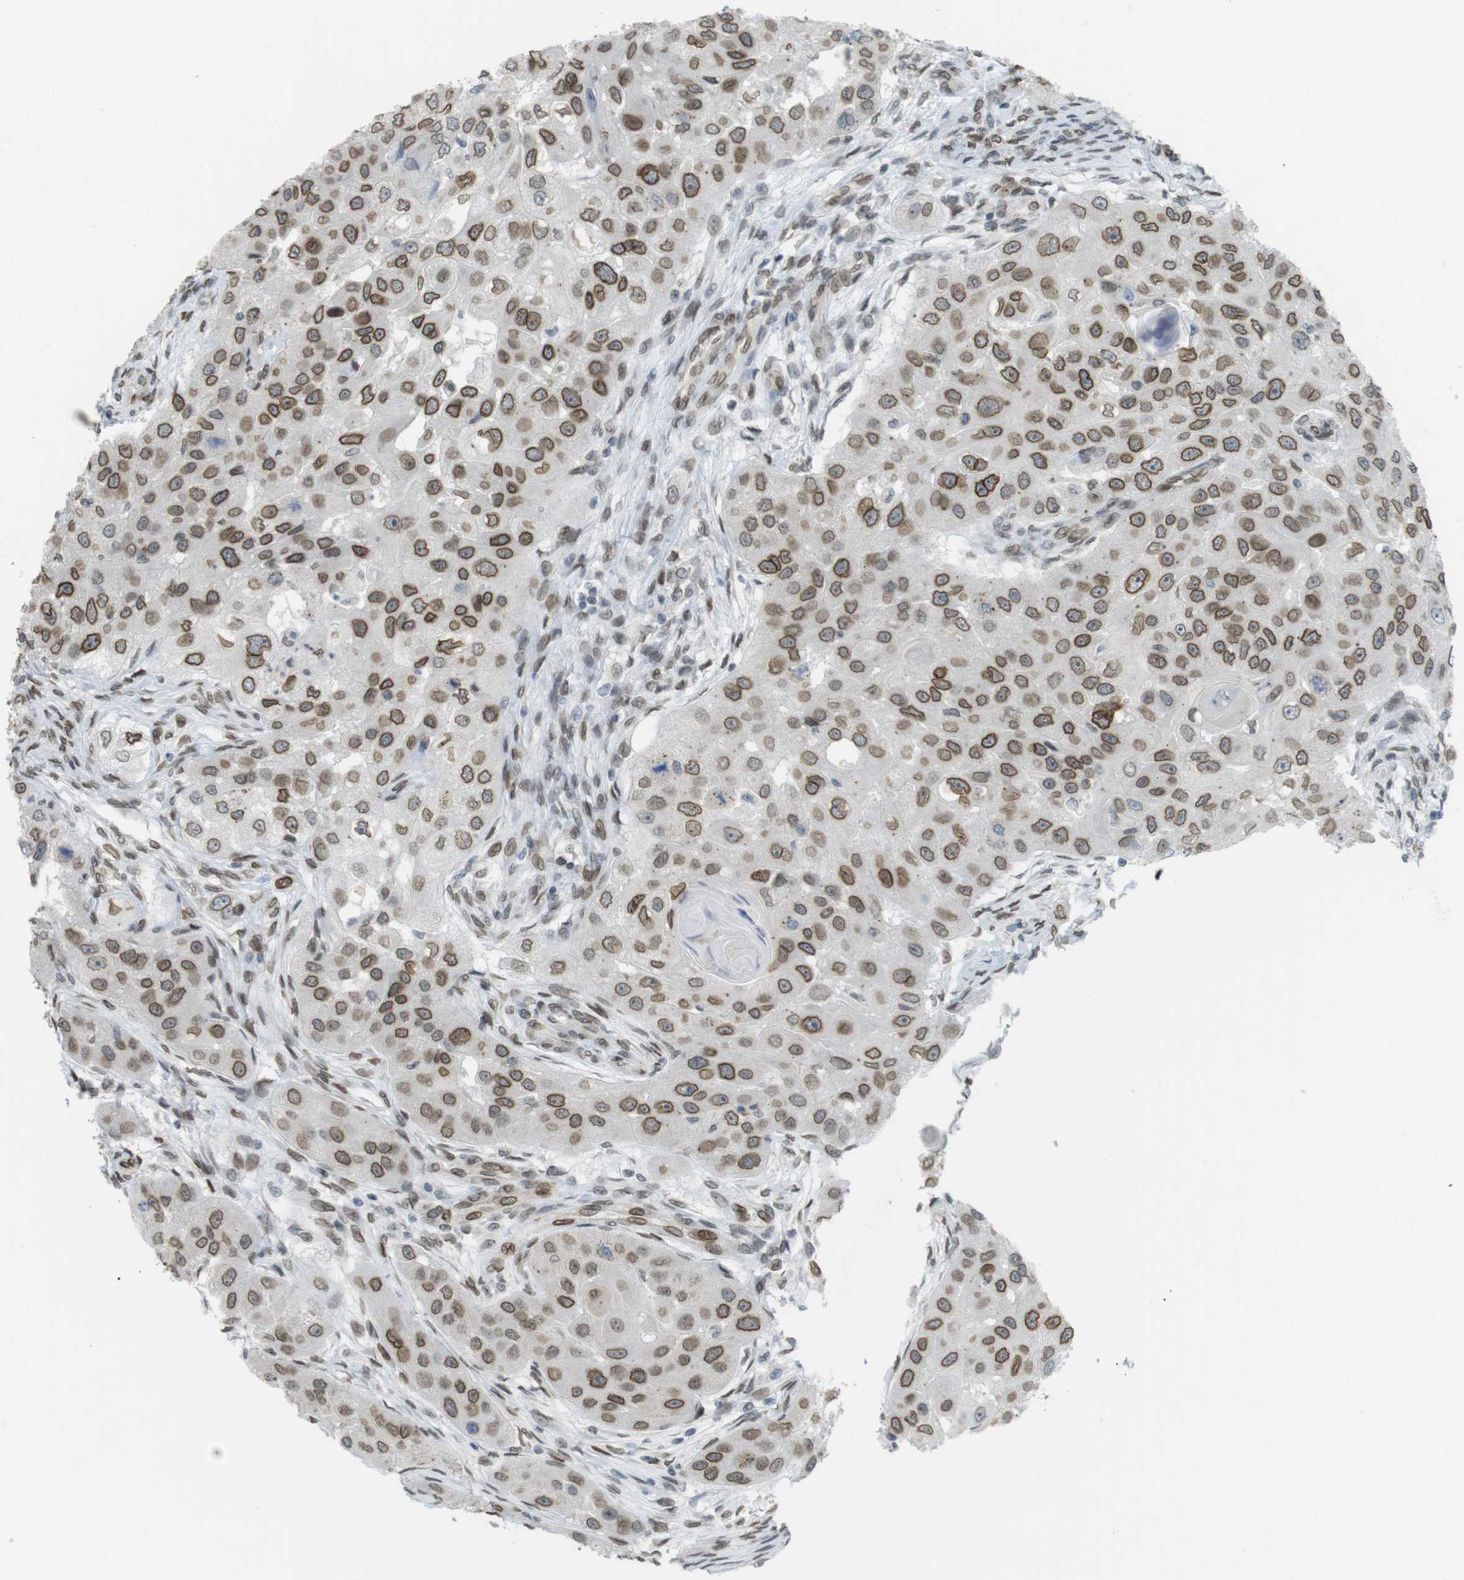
{"staining": {"intensity": "strong", "quantity": ">75%", "location": "cytoplasmic/membranous,nuclear"}, "tissue": "head and neck cancer", "cell_type": "Tumor cells", "image_type": "cancer", "snomed": [{"axis": "morphology", "description": "Normal tissue, NOS"}, {"axis": "morphology", "description": "Squamous cell carcinoma, NOS"}, {"axis": "topography", "description": "Skeletal muscle"}, {"axis": "topography", "description": "Head-Neck"}], "caption": "The immunohistochemical stain labels strong cytoplasmic/membranous and nuclear positivity in tumor cells of head and neck cancer (squamous cell carcinoma) tissue. Immunohistochemistry (ihc) stains the protein in brown and the nuclei are stained blue.", "gene": "ARL6IP6", "patient": {"sex": "male", "age": 51}}